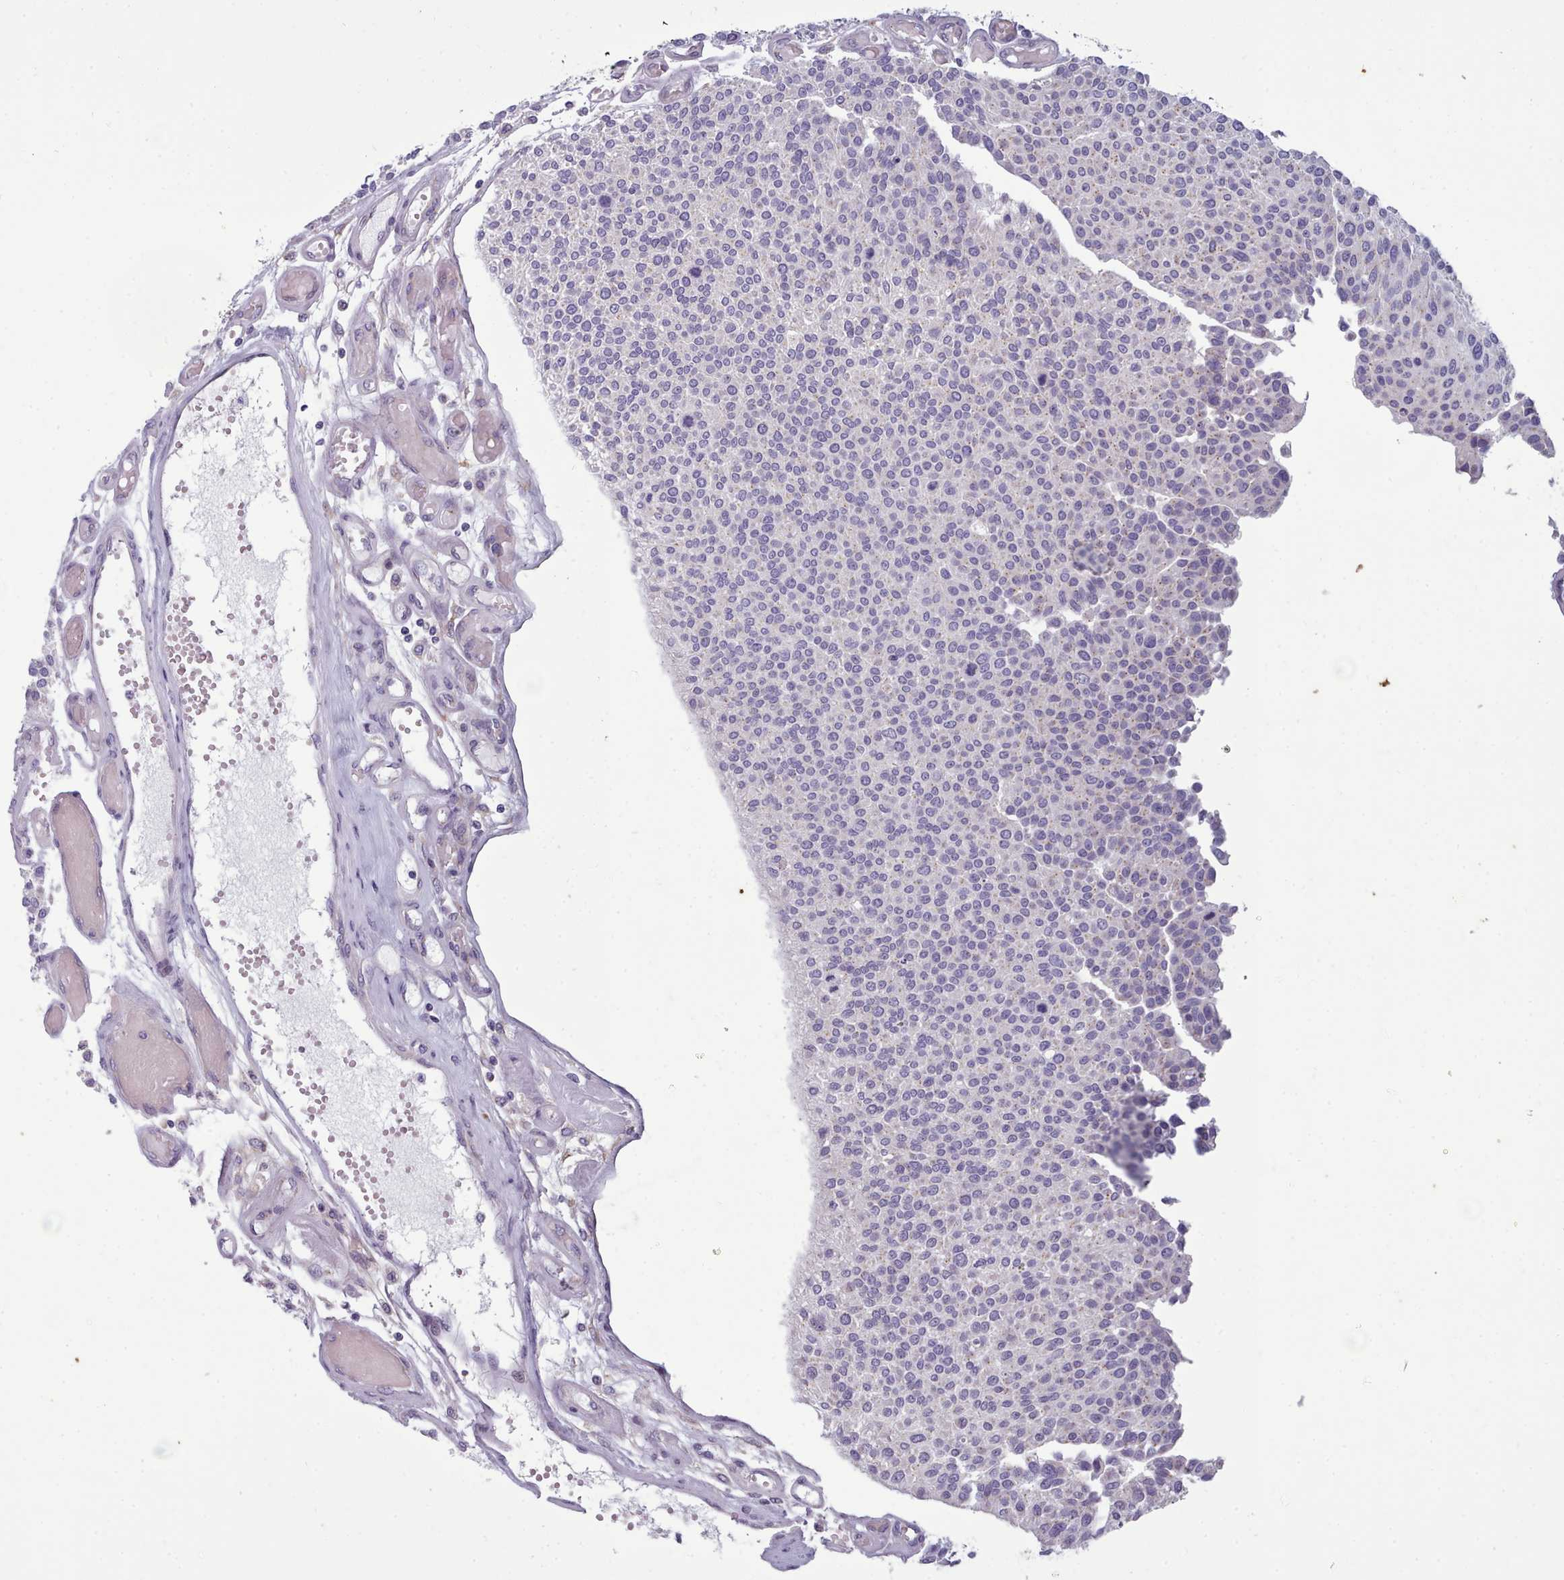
{"staining": {"intensity": "negative", "quantity": "none", "location": "none"}, "tissue": "urothelial cancer", "cell_type": "Tumor cells", "image_type": "cancer", "snomed": [{"axis": "morphology", "description": "Urothelial carcinoma, NOS"}, {"axis": "topography", "description": "Urinary bladder"}], "caption": "Urothelial cancer stained for a protein using immunohistochemistry displays no staining tumor cells.", "gene": "MYRFL", "patient": {"sex": "male", "age": 55}}